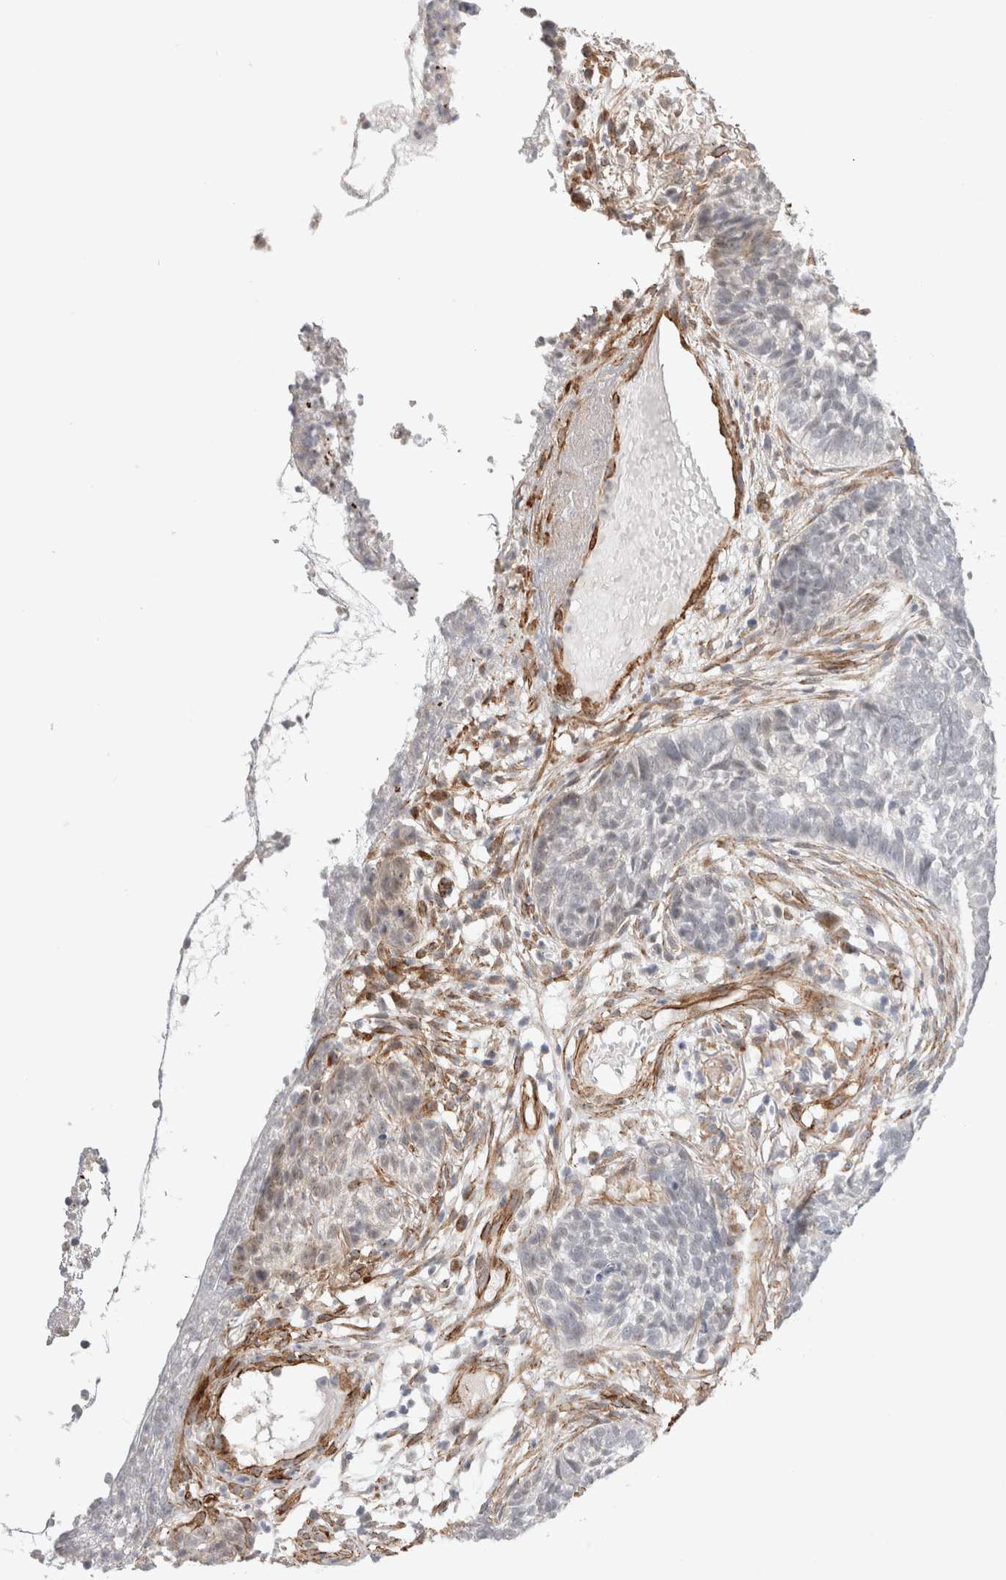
{"staining": {"intensity": "negative", "quantity": "none", "location": "none"}, "tissue": "skin cancer", "cell_type": "Tumor cells", "image_type": "cancer", "snomed": [{"axis": "morphology", "description": "Basal cell carcinoma"}, {"axis": "topography", "description": "Skin"}], "caption": "High magnification brightfield microscopy of skin cancer (basal cell carcinoma) stained with DAB (brown) and counterstained with hematoxylin (blue): tumor cells show no significant expression.", "gene": "CAAP1", "patient": {"sex": "male", "age": 85}}